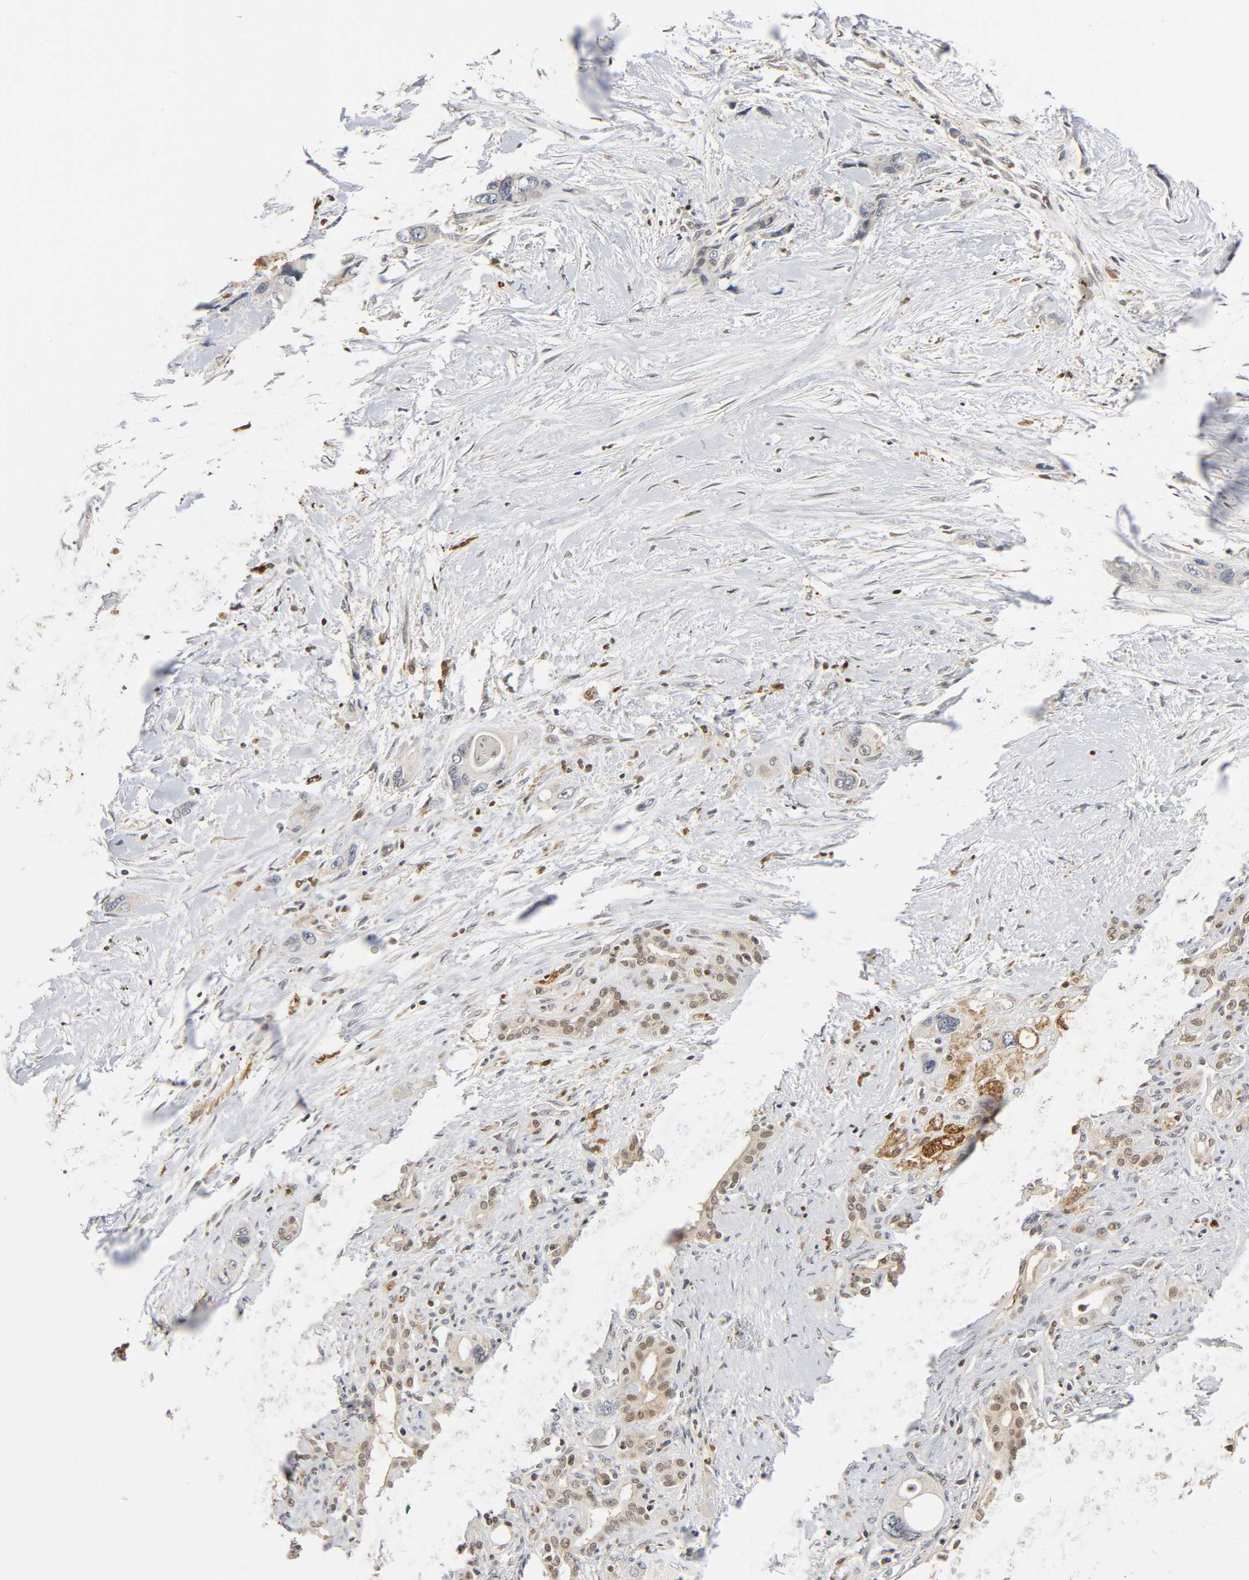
{"staining": {"intensity": "weak", "quantity": "<25%", "location": "cytoplasmic/membranous"}, "tissue": "pancreatic cancer", "cell_type": "Tumor cells", "image_type": "cancer", "snomed": [{"axis": "morphology", "description": "Adenocarcinoma, NOS"}, {"axis": "topography", "description": "Pancreas"}], "caption": "Human pancreatic cancer (adenocarcinoma) stained for a protein using immunohistochemistry (IHC) displays no staining in tumor cells.", "gene": "KAT2B", "patient": {"sex": "male", "age": 46}}